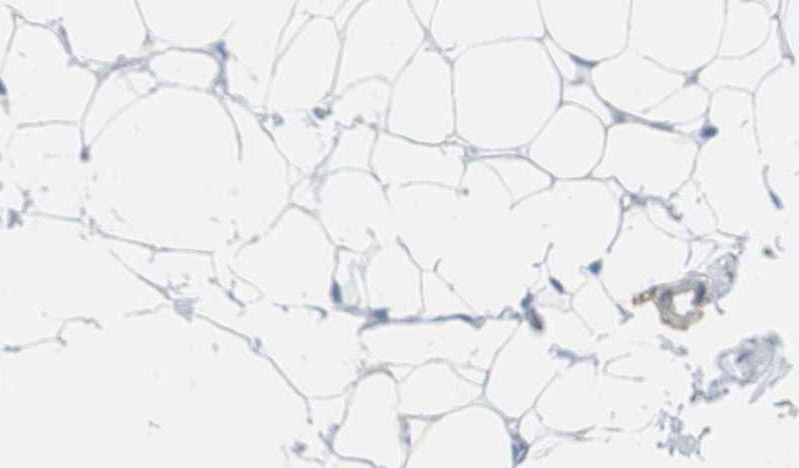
{"staining": {"intensity": "negative", "quantity": "none", "location": "none"}, "tissue": "adipose tissue", "cell_type": "Adipocytes", "image_type": "normal", "snomed": [{"axis": "morphology", "description": "Normal tissue, NOS"}, {"axis": "topography", "description": "Soft tissue"}], "caption": "Immunohistochemistry micrograph of benign adipose tissue: human adipose tissue stained with DAB (3,3'-diaminobenzidine) displays no significant protein staining in adipocytes. Brightfield microscopy of immunohistochemistry (IHC) stained with DAB (brown) and hematoxylin (blue), captured at high magnification.", "gene": "MUC7", "patient": {"sex": "male", "age": 26}}